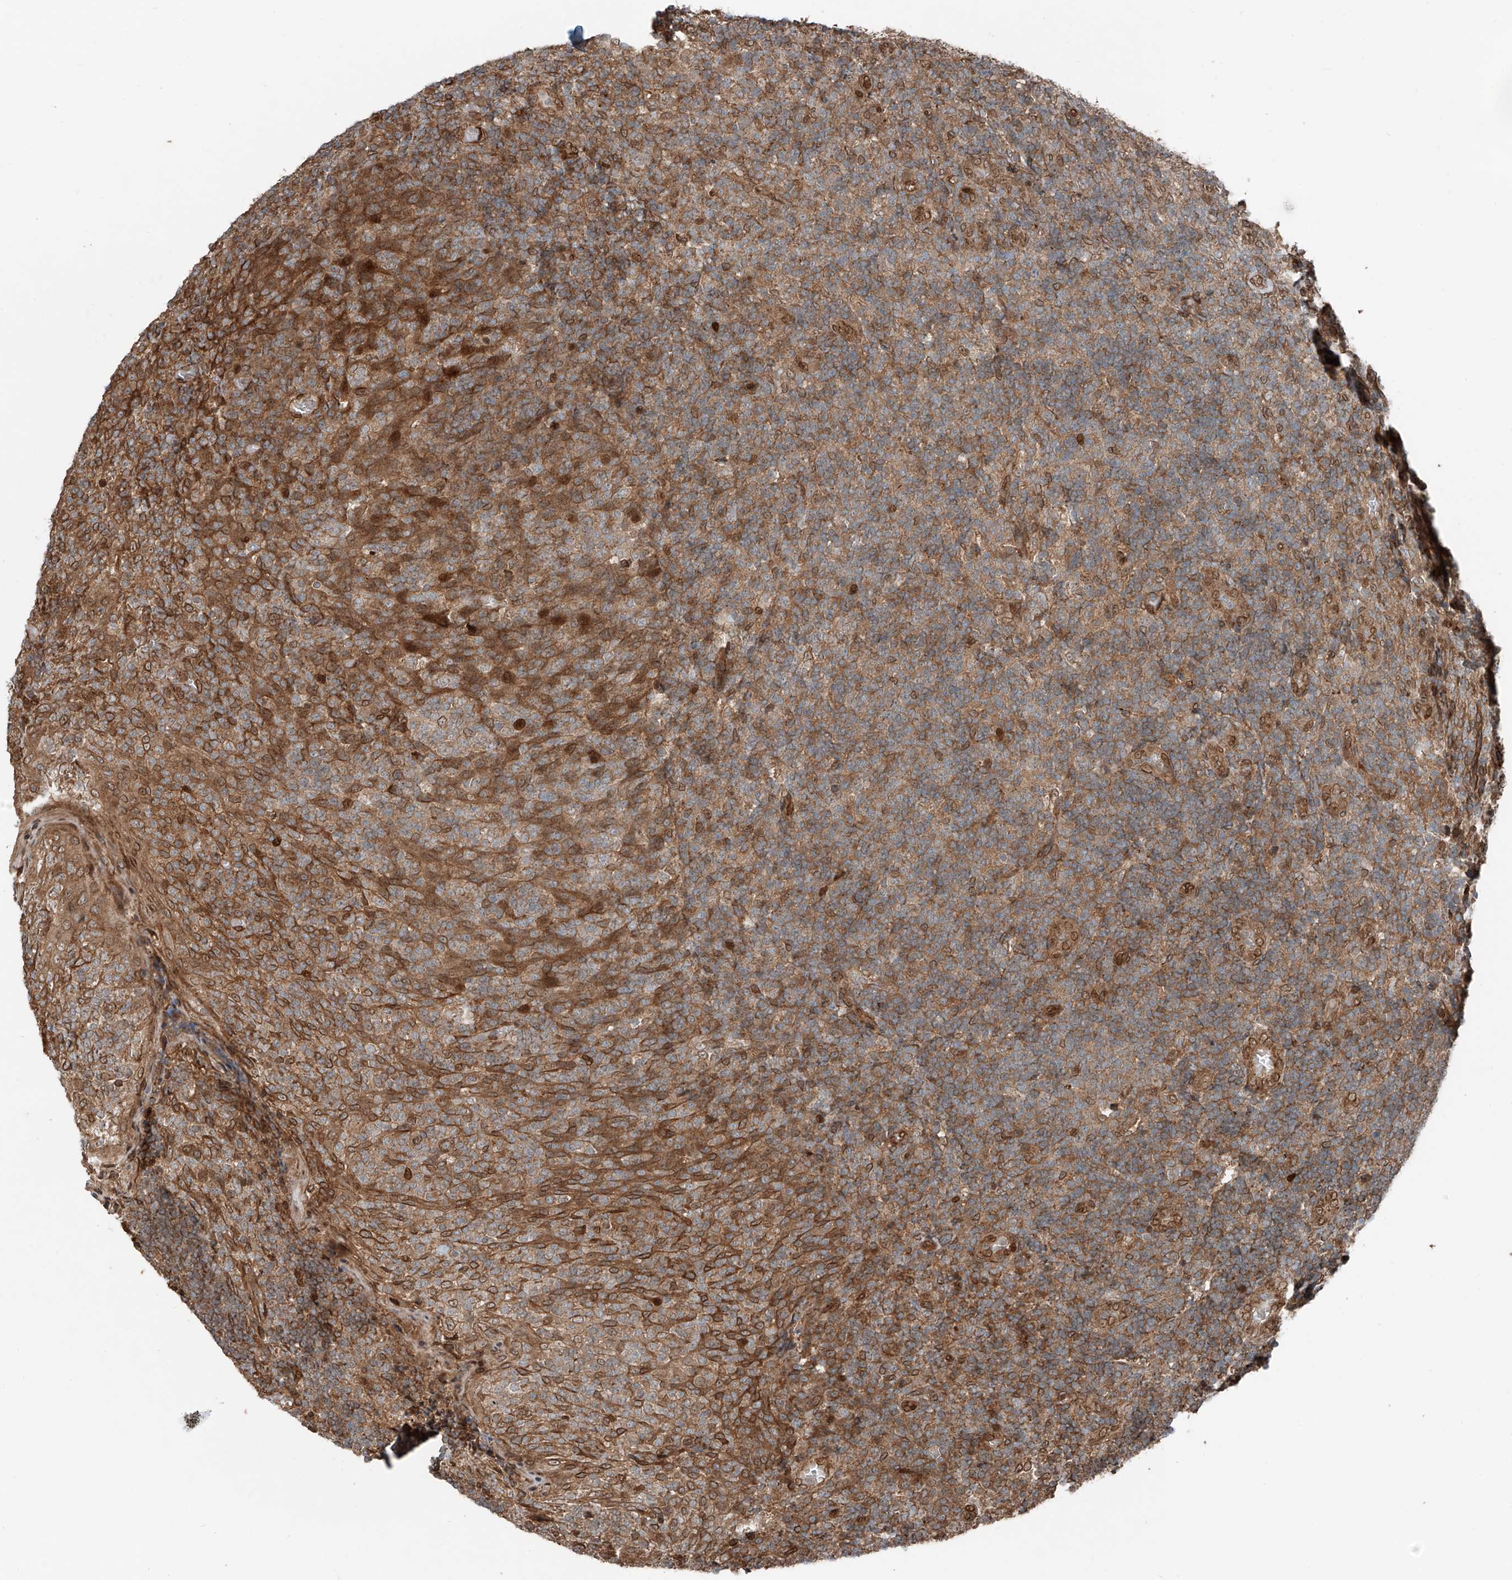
{"staining": {"intensity": "weak", "quantity": "25%-75%", "location": "cytoplasmic/membranous"}, "tissue": "tonsil", "cell_type": "Germinal center cells", "image_type": "normal", "snomed": [{"axis": "morphology", "description": "Normal tissue, NOS"}, {"axis": "topography", "description": "Tonsil"}], "caption": "This image demonstrates unremarkable tonsil stained with IHC to label a protein in brown. The cytoplasmic/membranous of germinal center cells show weak positivity for the protein. Nuclei are counter-stained blue.", "gene": "CEP162", "patient": {"sex": "female", "age": 19}}